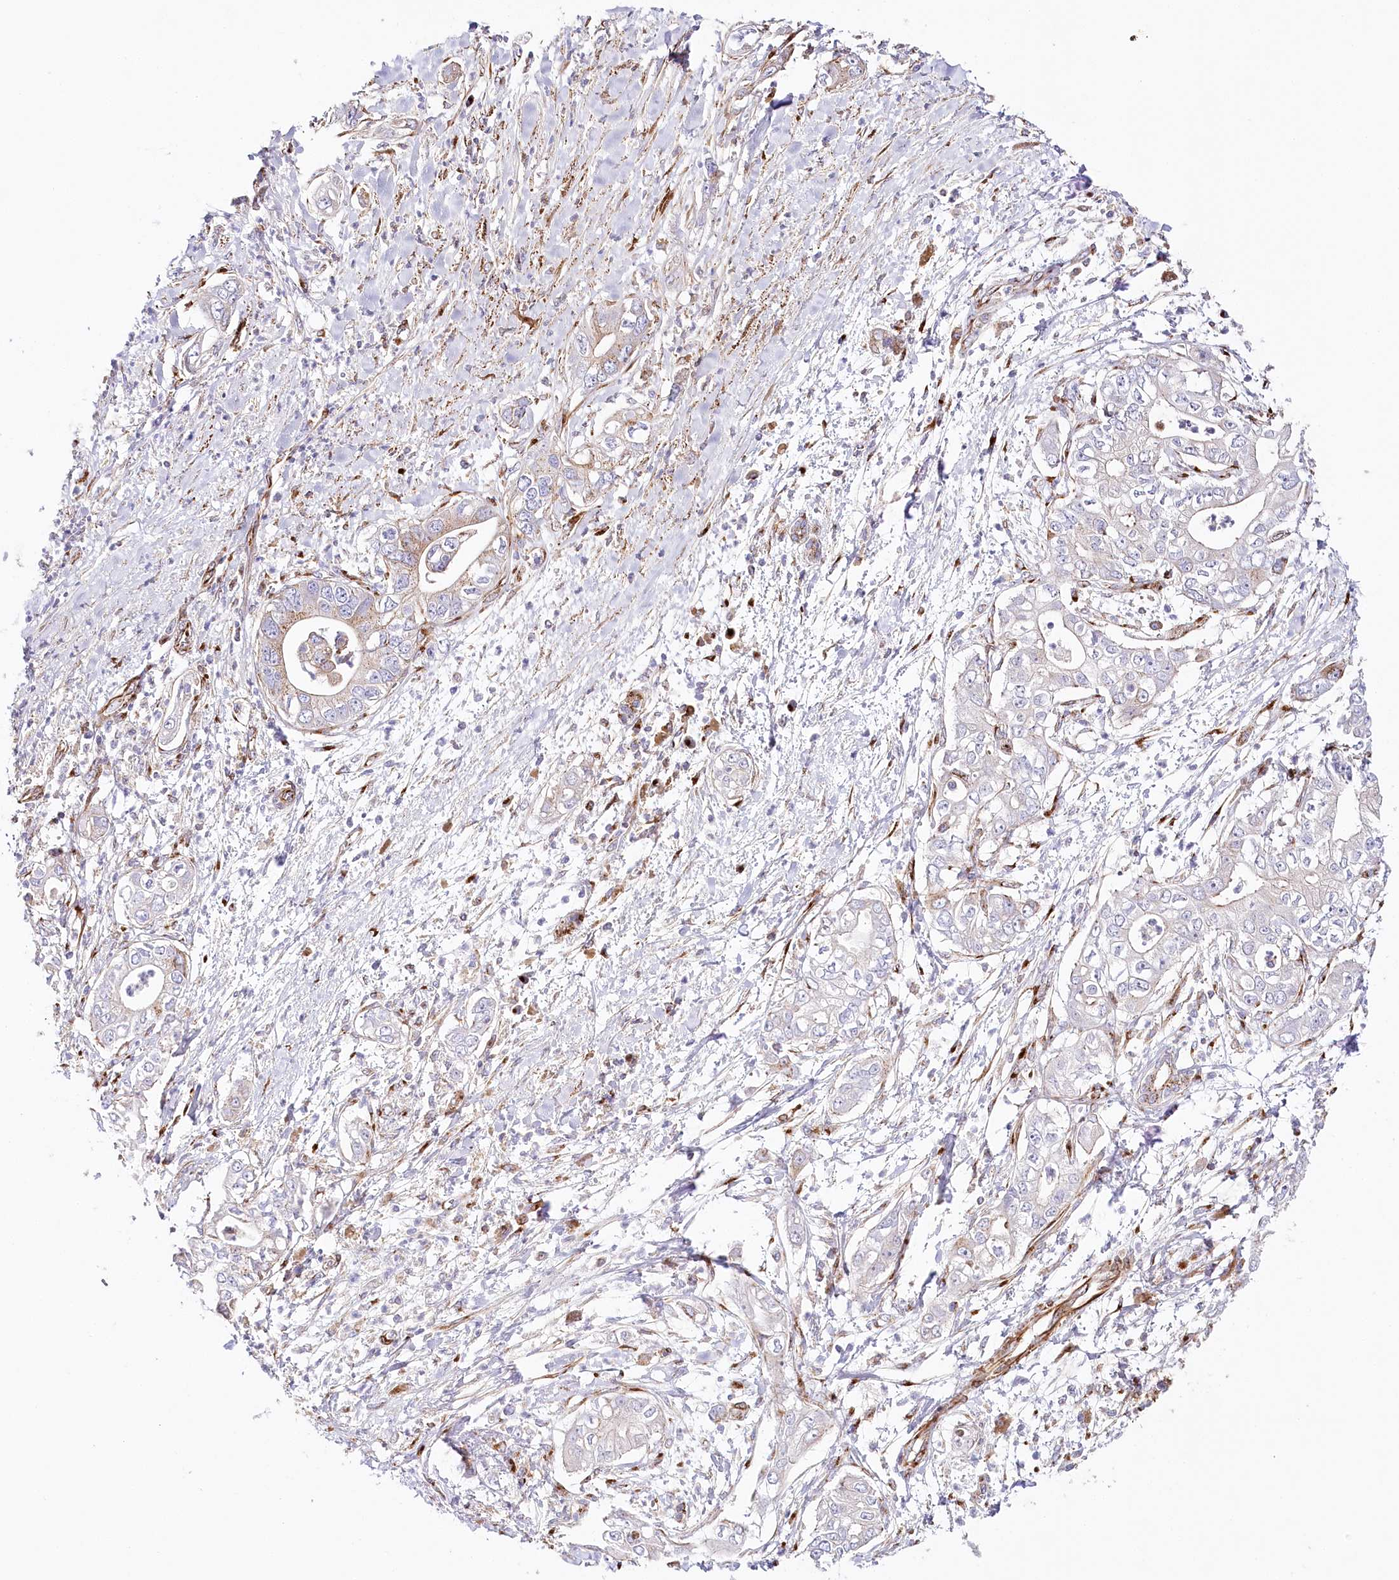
{"staining": {"intensity": "moderate", "quantity": "25%-75%", "location": "cytoplasmic/membranous"}, "tissue": "pancreatic cancer", "cell_type": "Tumor cells", "image_type": "cancer", "snomed": [{"axis": "morphology", "description": "Adenocarcinoma, NOS"}, {"axis": "topography", "description": "Pancreas"}], "caption": "Approximately 25%-75% of tumor cells in adenocarcinoma (pancreatic) exhibit moderate cytoplasmic/membranous protein positivity as visualized by brown immunohistochemical staining.", "gene": "ABRAXAS2", "patient": {"sex": "female", "age": 78}}